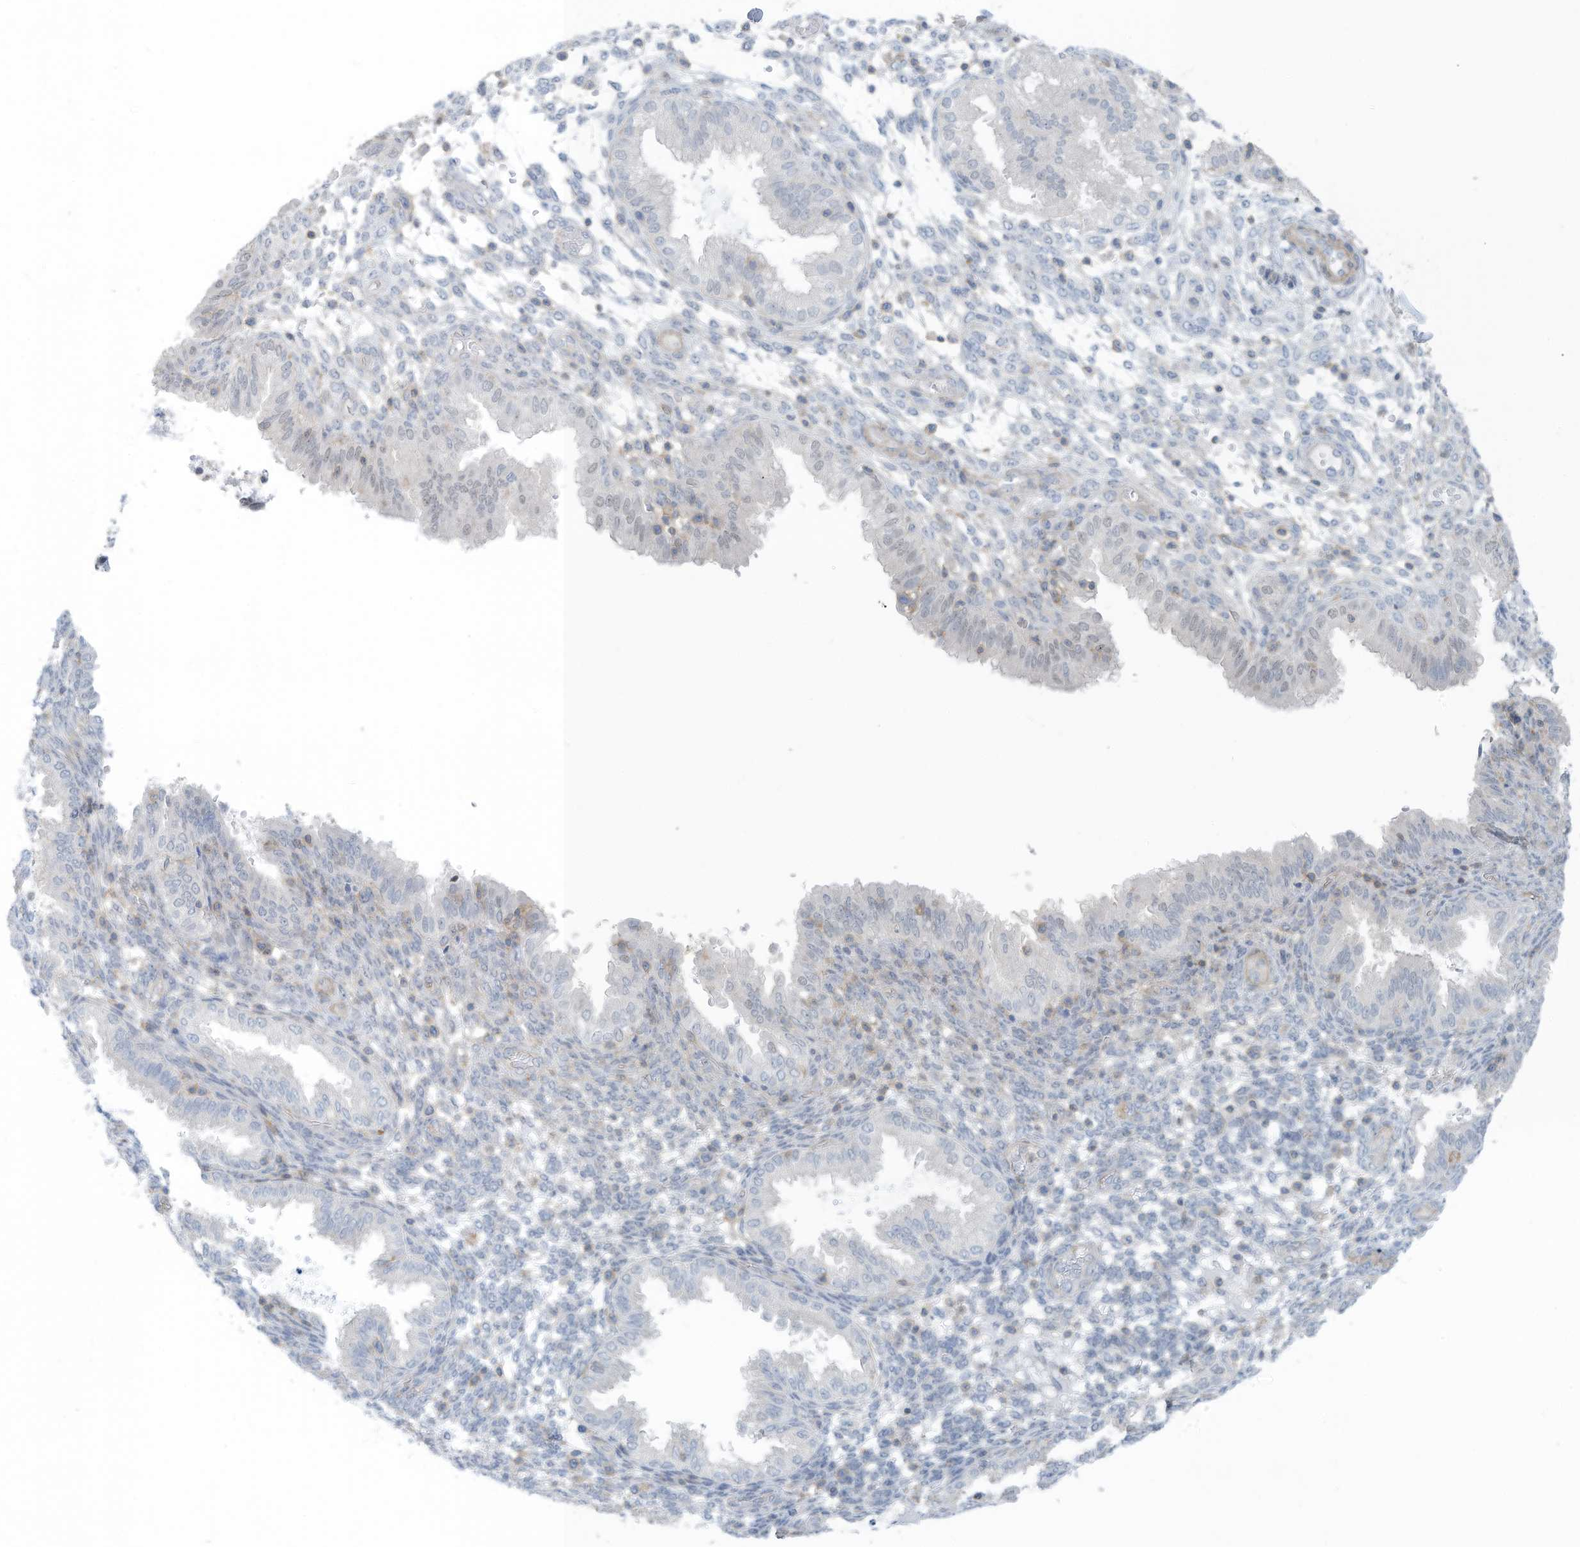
{"staining": {"intensity": "negative", "quantity": "none", "location": "none"}, "tissue": "endometrium", "cell_type": "Cells in endometrial stroma", "image_type": "normal", "snomed": [{"axis": "morphology", "description": "Normal tissue, NOS"}, {"axis": "topography", "description": "Endometrium"}], "caption": "IHC image of benign endometrium: human endometrium stained with DAB demonstrates no significant protein expression in cells in endometrial stroma.", "gene": "ZNF846", "patient": {"sex": "female", "age": 33}}